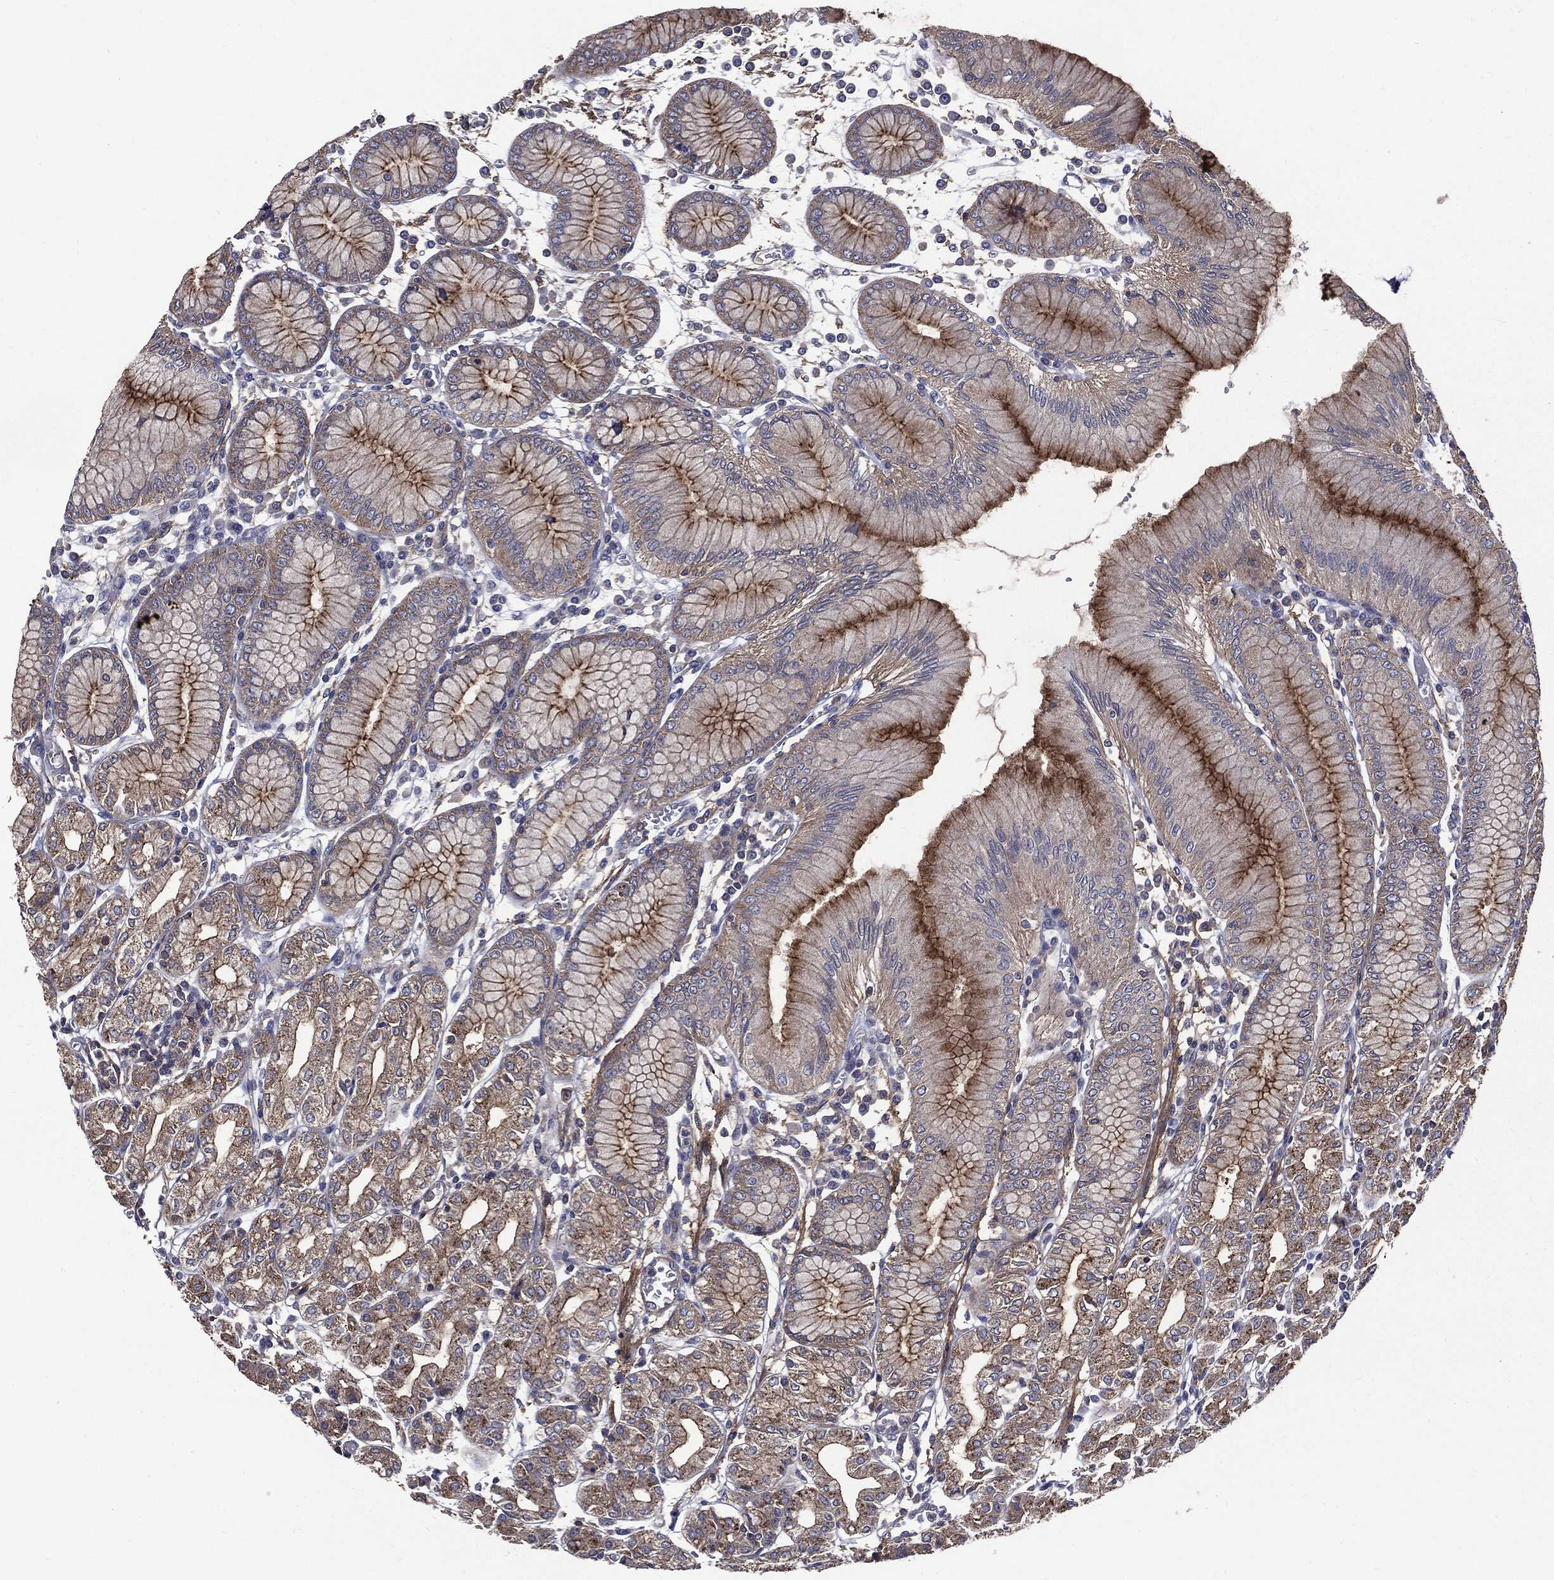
{"staining": {"intensity": "moderate", "quantity": "25%-75%", "location": "cytoplasmic/membranous"}, "tissue": "stomach", "cell_type": "Glandular cells", "image_type": "normal", "snomed": [{"axis": "morphology", "description": "Normal tissue, NOS"}, {"axis": "topography", "description": "Skeletal muscle"}, {"axis": "topography", "description": "Stomach"}], "caption": "High-magnification brightfield microscopy of benign stomach stained with DAB (brown) and counterstained with hematoxylin (blue). glandular cells exhibit moderate cytoplasmic/membranous staining is present in about25%-75% of cells.", "gene": "PDCD6IP", "patient": {"sex": "female", "age": 57}}